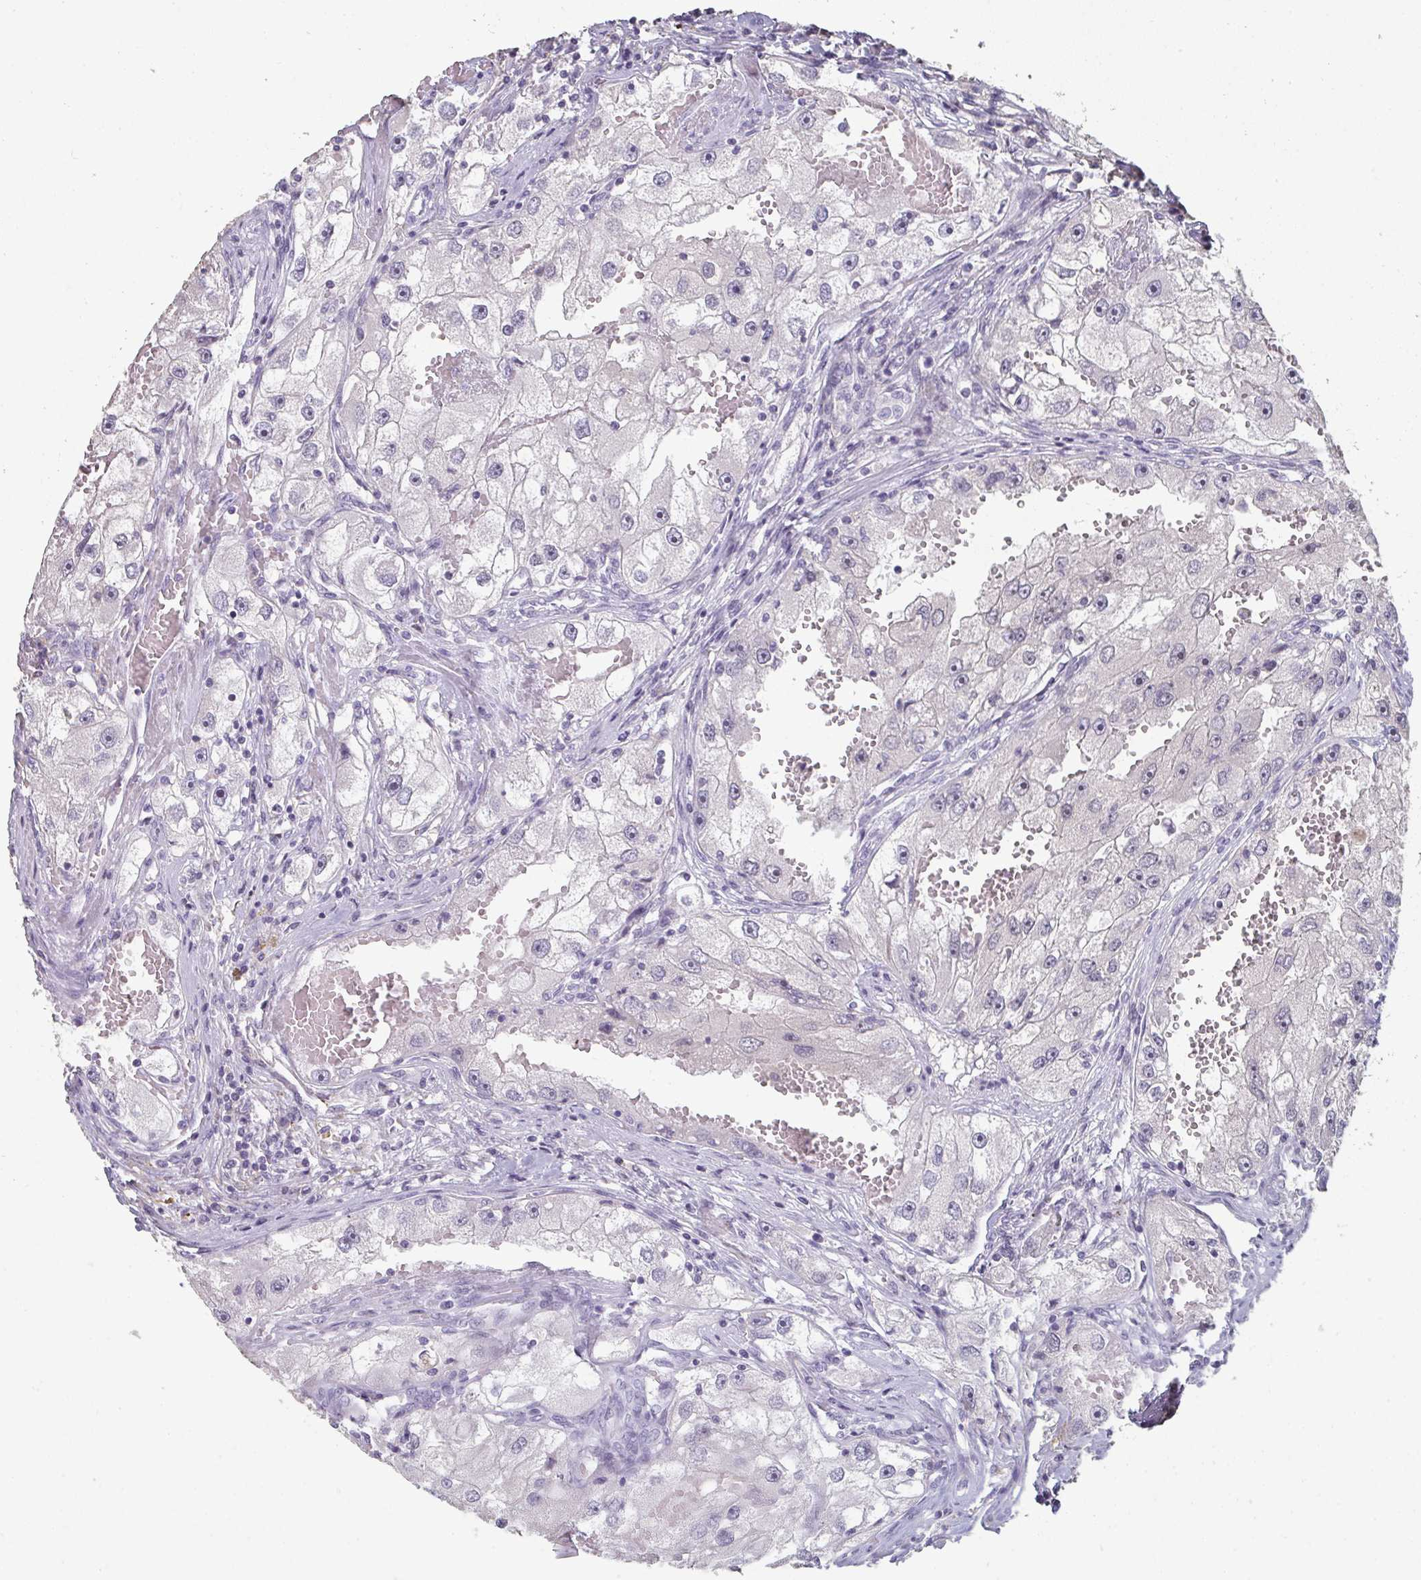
{"staining": {"intensity": "negative", "quantity": "none", "location": "none"}, "tissue": "renal cancer", "cell_type": "Tumor cells", "image_type": "cancer", "snomed": [{"axis": "morphology", "description": "Adenocarcinoma, NOS"}, {"axis": "topography", "description": "Kidney"}], "caption": "A micrograph of human renal adenocarcinoma is negative for staining in tumor cells.", "gene": "A1CF", "patient": {"sex": "male", "age": 63}}